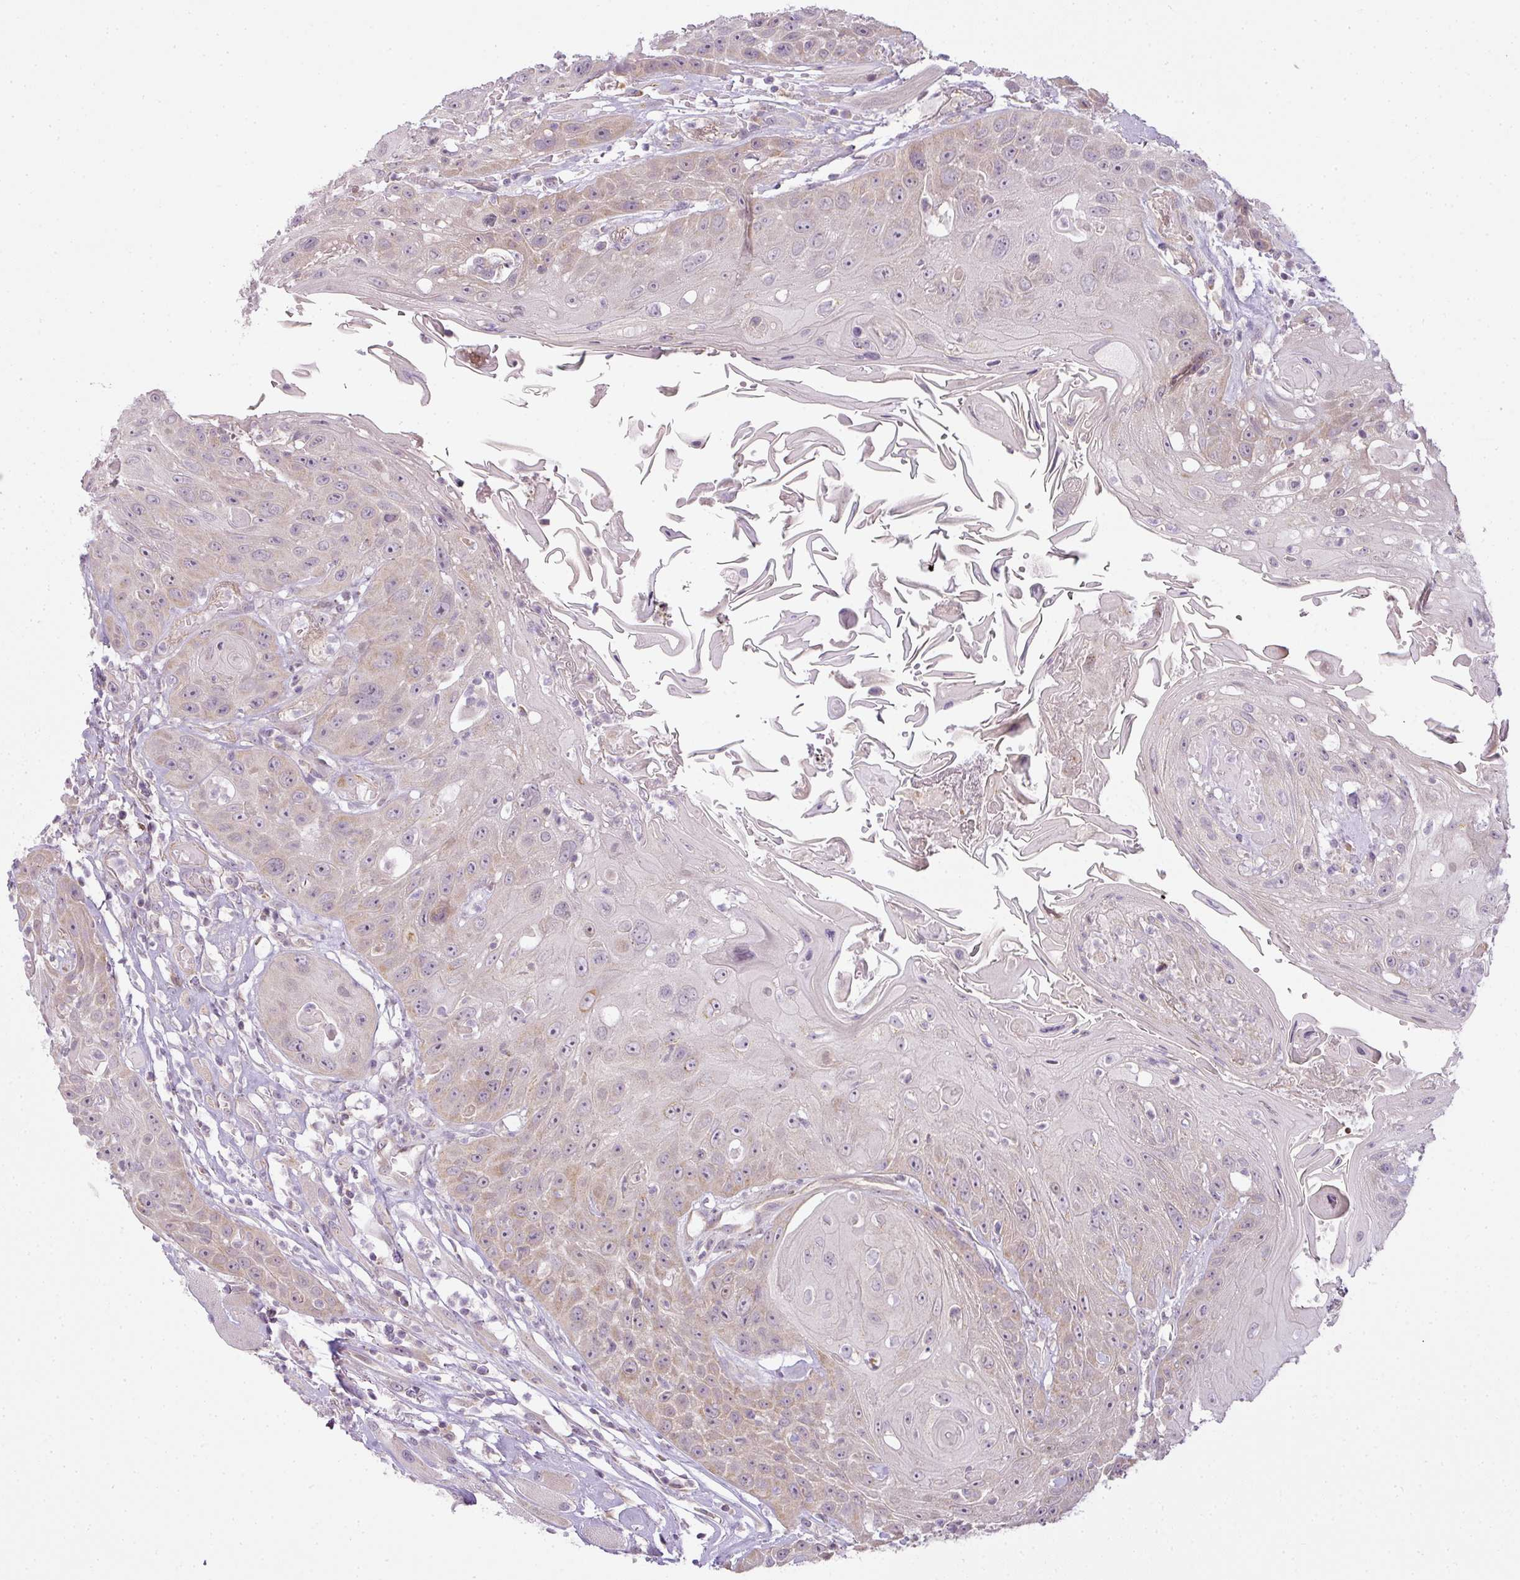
{"staining": {"intensity": "weak", "quantity": "25%-75%", "location": "cytoplasmic/membranous"}, "tissue": "head and neck cancer", "cell_type": "Tumor cells", "image_type": "cancer", "snomed": [{"axis": "morphology", "description": "Squamous cell carcinoma, NOS"}, {"axis": "topography", "description": "Head-Neck"}], "caption": "DAB (3,3'-diaminobenzidine) immunohistochemical staining of human head and neck cancer (squamous cell carcinoma) shows weak cytoplasmic/membranous protein staining in about 25%-75% of tumor cells.", "gene": "LY75", "patient": {"sex": "female", "age": 59}}